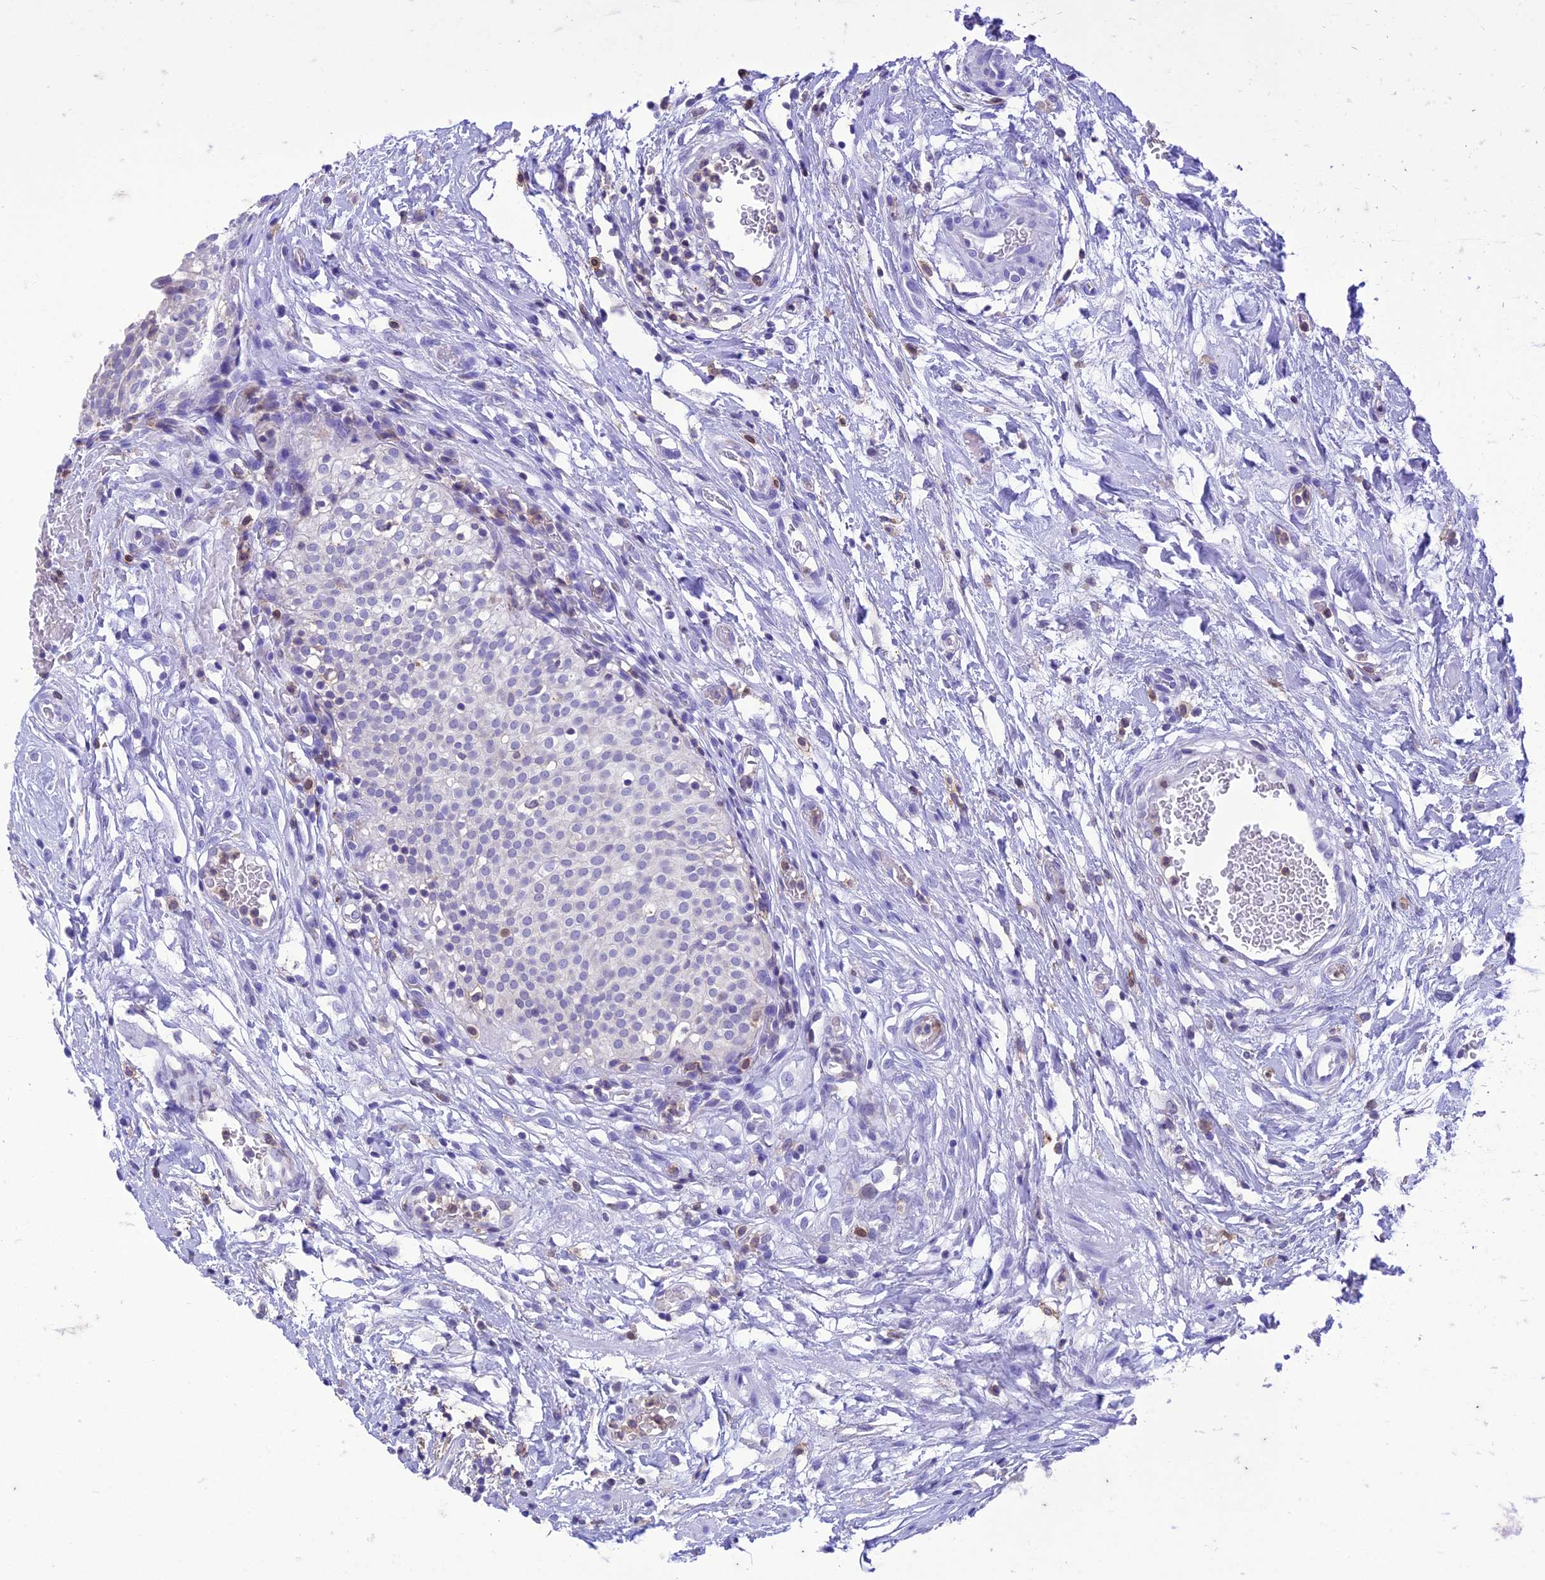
{"staining": {"intensity": "weak", "quantity": "<25%", "location": "cytoplasmic/membranous"}, "tissue": "urinary bladder", "cell_type": "Urothelial cells", "image_type": "normal", "snomed": [{"axis": "morphology", "description": "Normal tissue, NOS"}, {"axis": "topography", "description": "Urinary bladder"}], "caption": "There is no significant positivity in urothelial cells of urinary bladder.", "gene": "FGF7", "patient": {"sex": "male", "age": 55}}